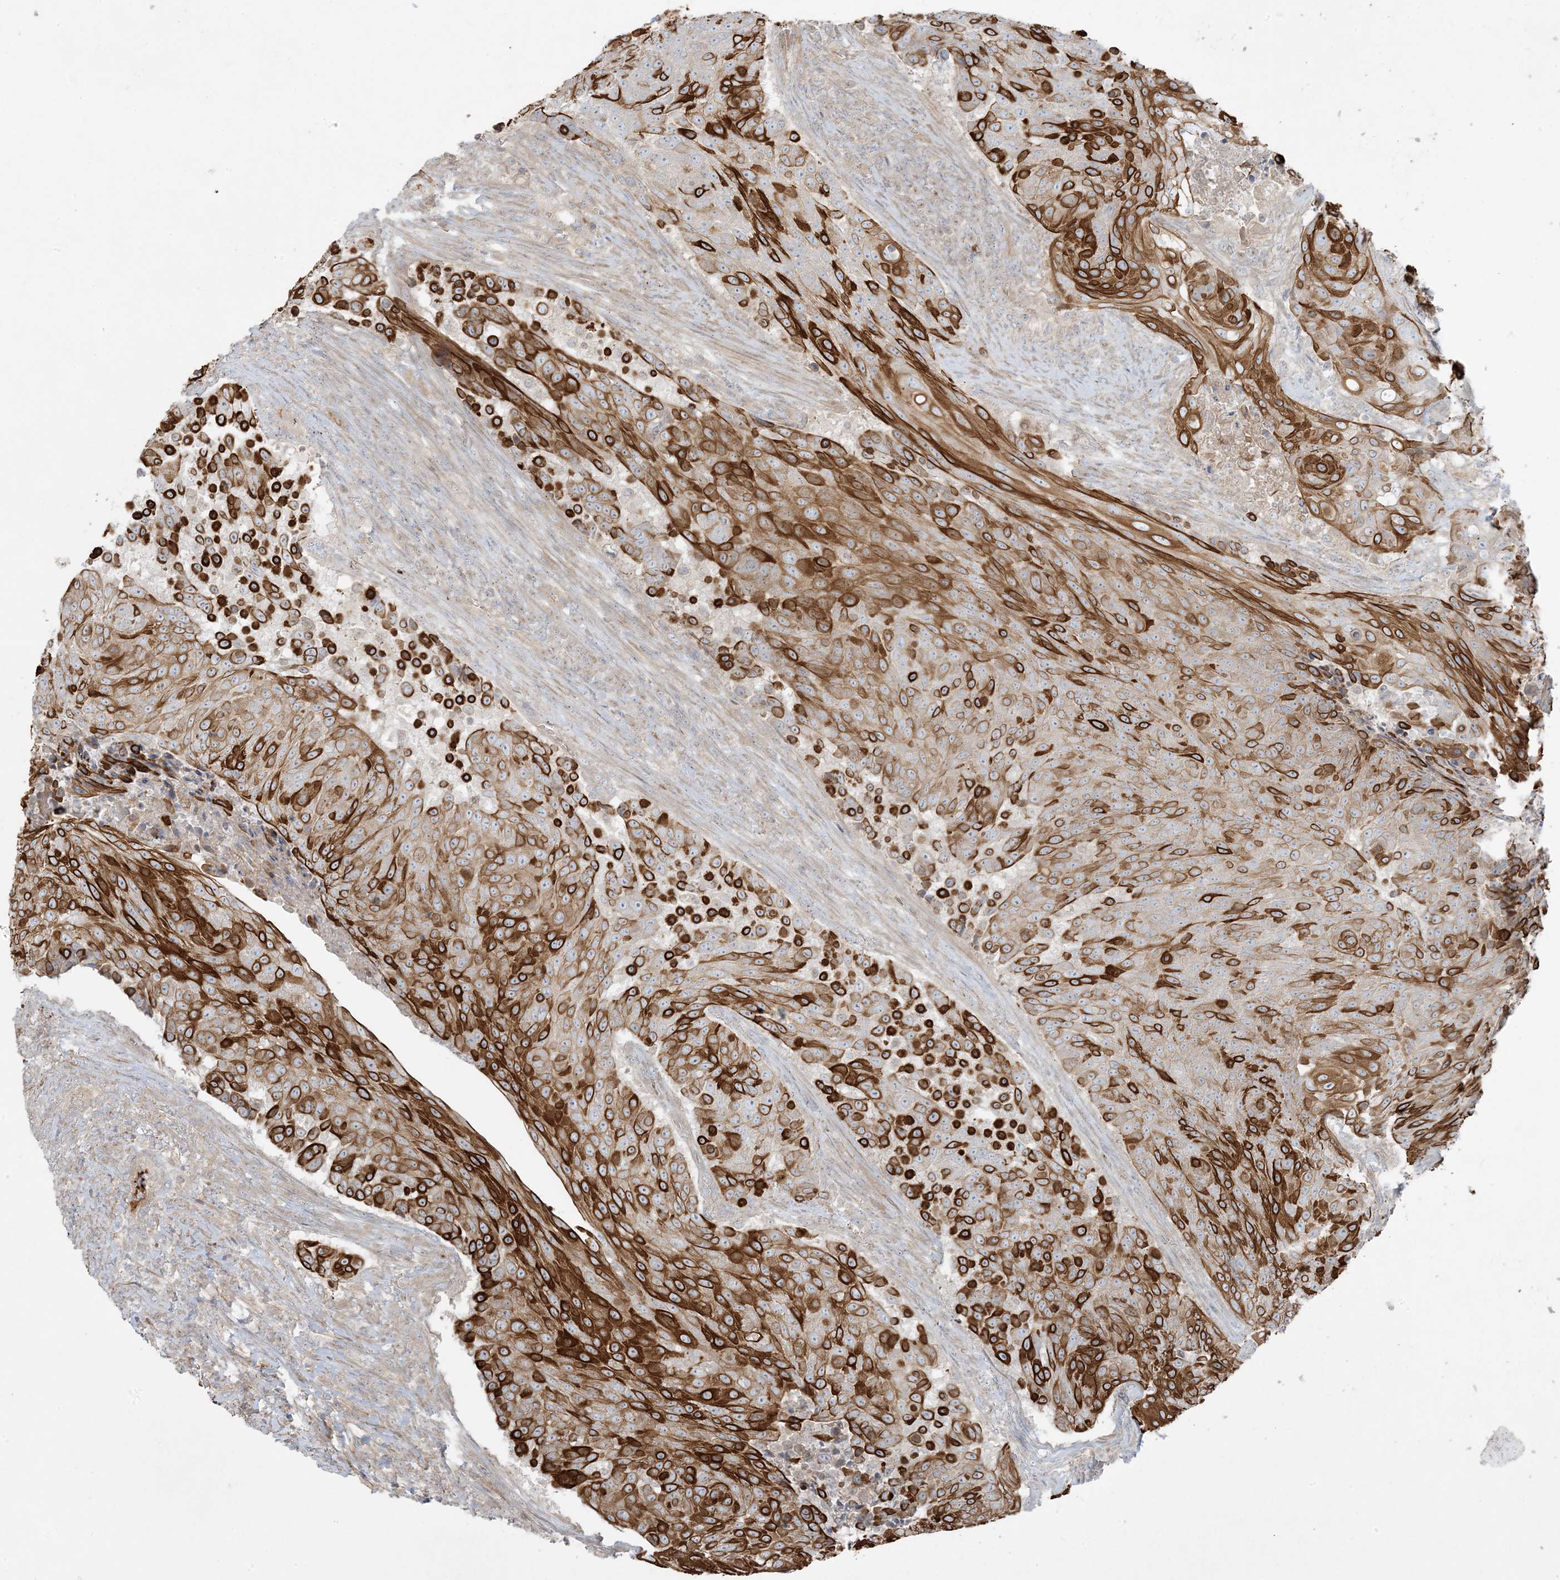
{"staining": {"intensity": "strong", "quantity": ">75%", "location": "cytoplasmic/membranous"}, "tissue": "urothelial cancer", "cell_type": "Tumor cells", "image_type": "cancer", "snomed": [{"axis": "morphology", "description": "Urothelial carcinoma, High grade"}, {"axis": "topography", "description": "Urinary bladder"}], "caption": "Human urothelial cancer stained with a protein marker demonstrates strong staining in tumor cells.", "gene": "PIK3R4", "patient": {"sex": "female", "age": 63}}